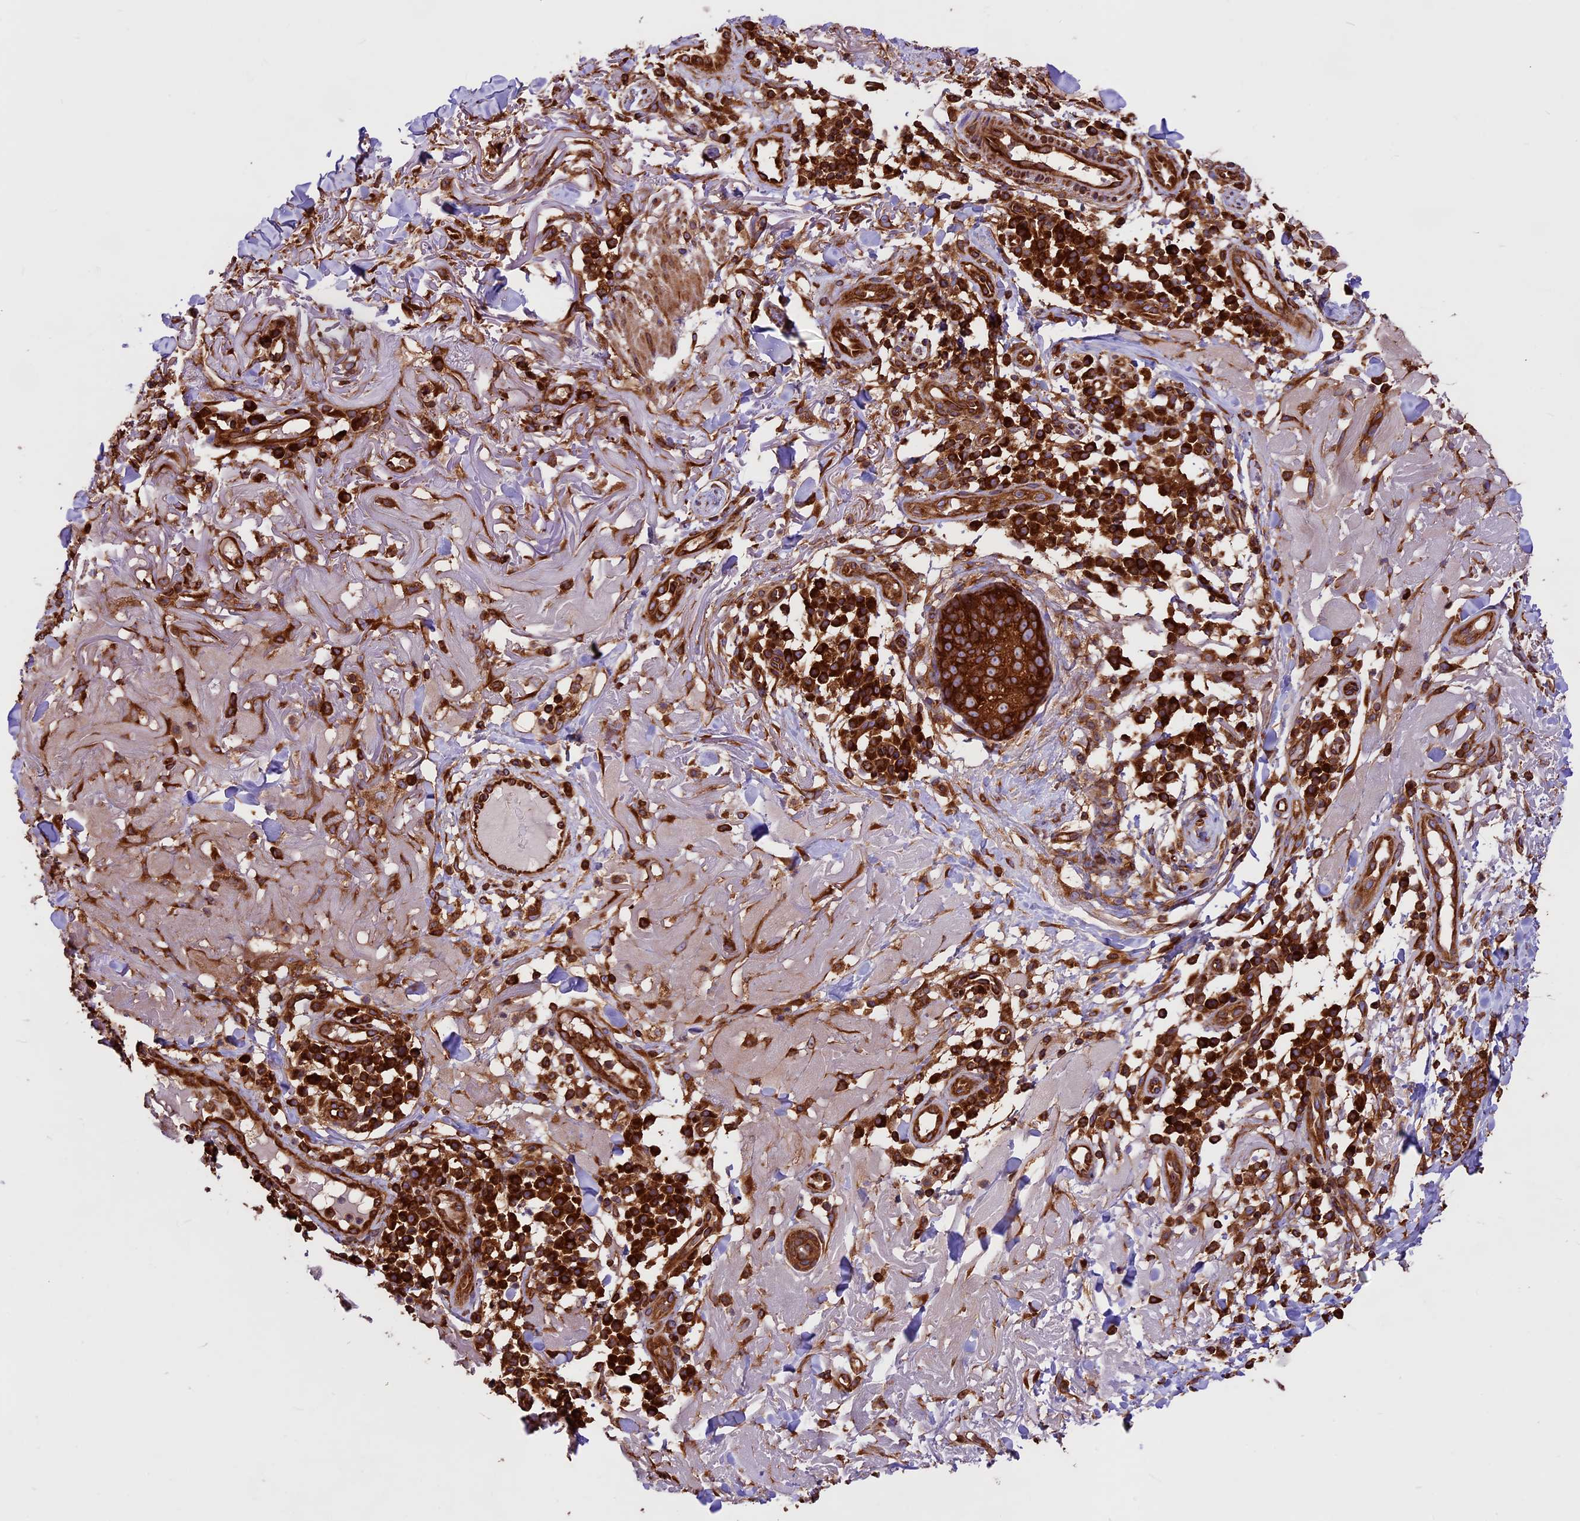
{"staining": {"intensity": "strong", "quantity": ">75%", "location": "cytoplasmic/membranous"}, "tissue": "skin cancer", "cell_type": "Tumor cells", "image_type": "cancer", "snomed": [{"axis": "morphology", "description": "Normal tissue, NOS"}, {"axis": "morphology", "description": "Basal cell carcinoma"}, {"axis": "topography", "description": "Skin"}], "caption": "Skin cancer stained for a protein shows strong cytoplasmic/membranous positivity in tumor cells. (brown staining indicates protein expression, while blue staining denotes nuclei).", "gene": "KARS1", "patient": {"sex": "male", "age": 93}}